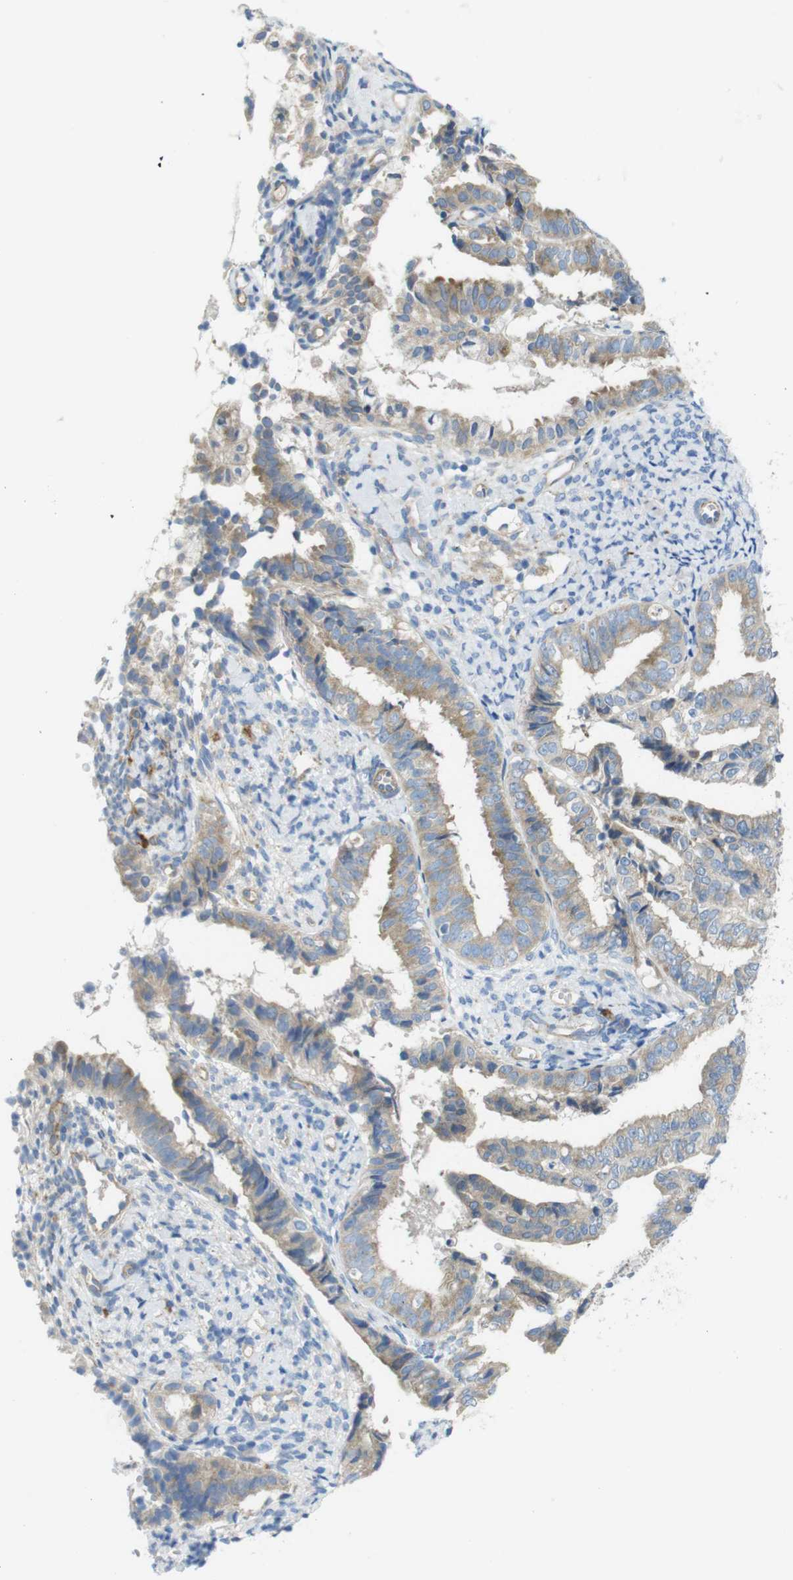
{"staining": {"intensity": "weak", "quantity": ">75%", "location": "cytoplasmic/membranous"}, "tissue": "endometrial cancer", "cell_type": "Tumor cells", "image_type": "cancer", "snomed": [{"axis": "morphology", "description": "Adenocarcinoma, NOS"}, {"axis": "topography", "description": "Endometrium"}], "caption": "Endometrial cancer tissue exhibits weak cytoplasmic/membranous positivity in about >75% of tumor cells", "gene": "TMEM234", "patient": {"sex": "female", "age": 63}}